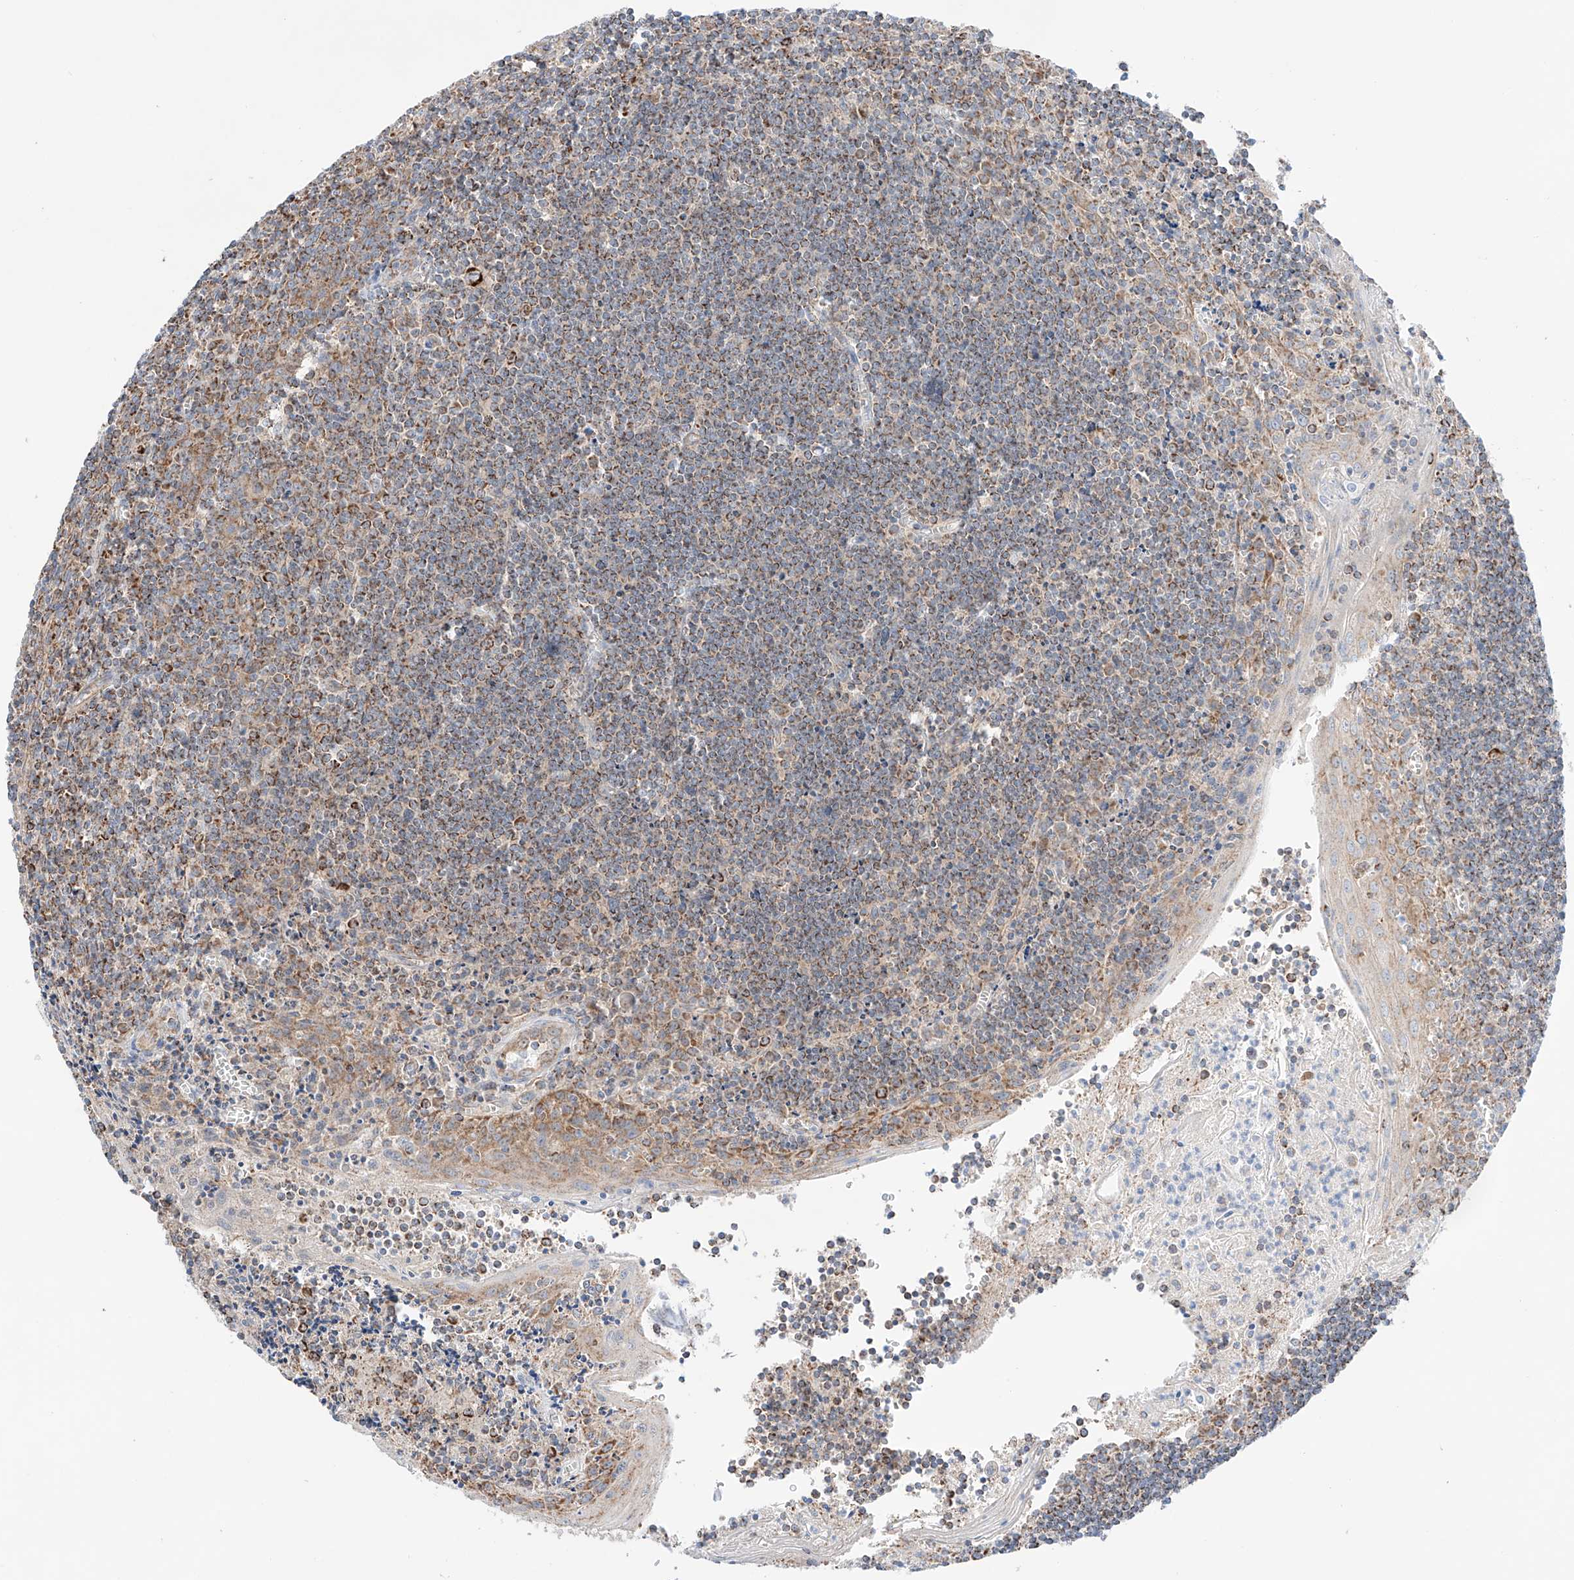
{"staining": {"intensity": "strong", "quantity": "25%-75%", "location": "cytoplasmic/membranous"}, "tissue": "tonsil", "cell_type": "Germinal center cells", "image_type": "normal", "snomed": [{"axis": "morphology", "description": "Normal tissue, NOS"}, {"axis": "topography", "description": "Tonsil"}], "caption": "Germinal center cells show high levels of strong cytoplasmic/membranous staining in approximately 25%-75% of cells in benign human tonsil.", "gene": "KTI12", "patient": {"sex": "male", "age": 27}}